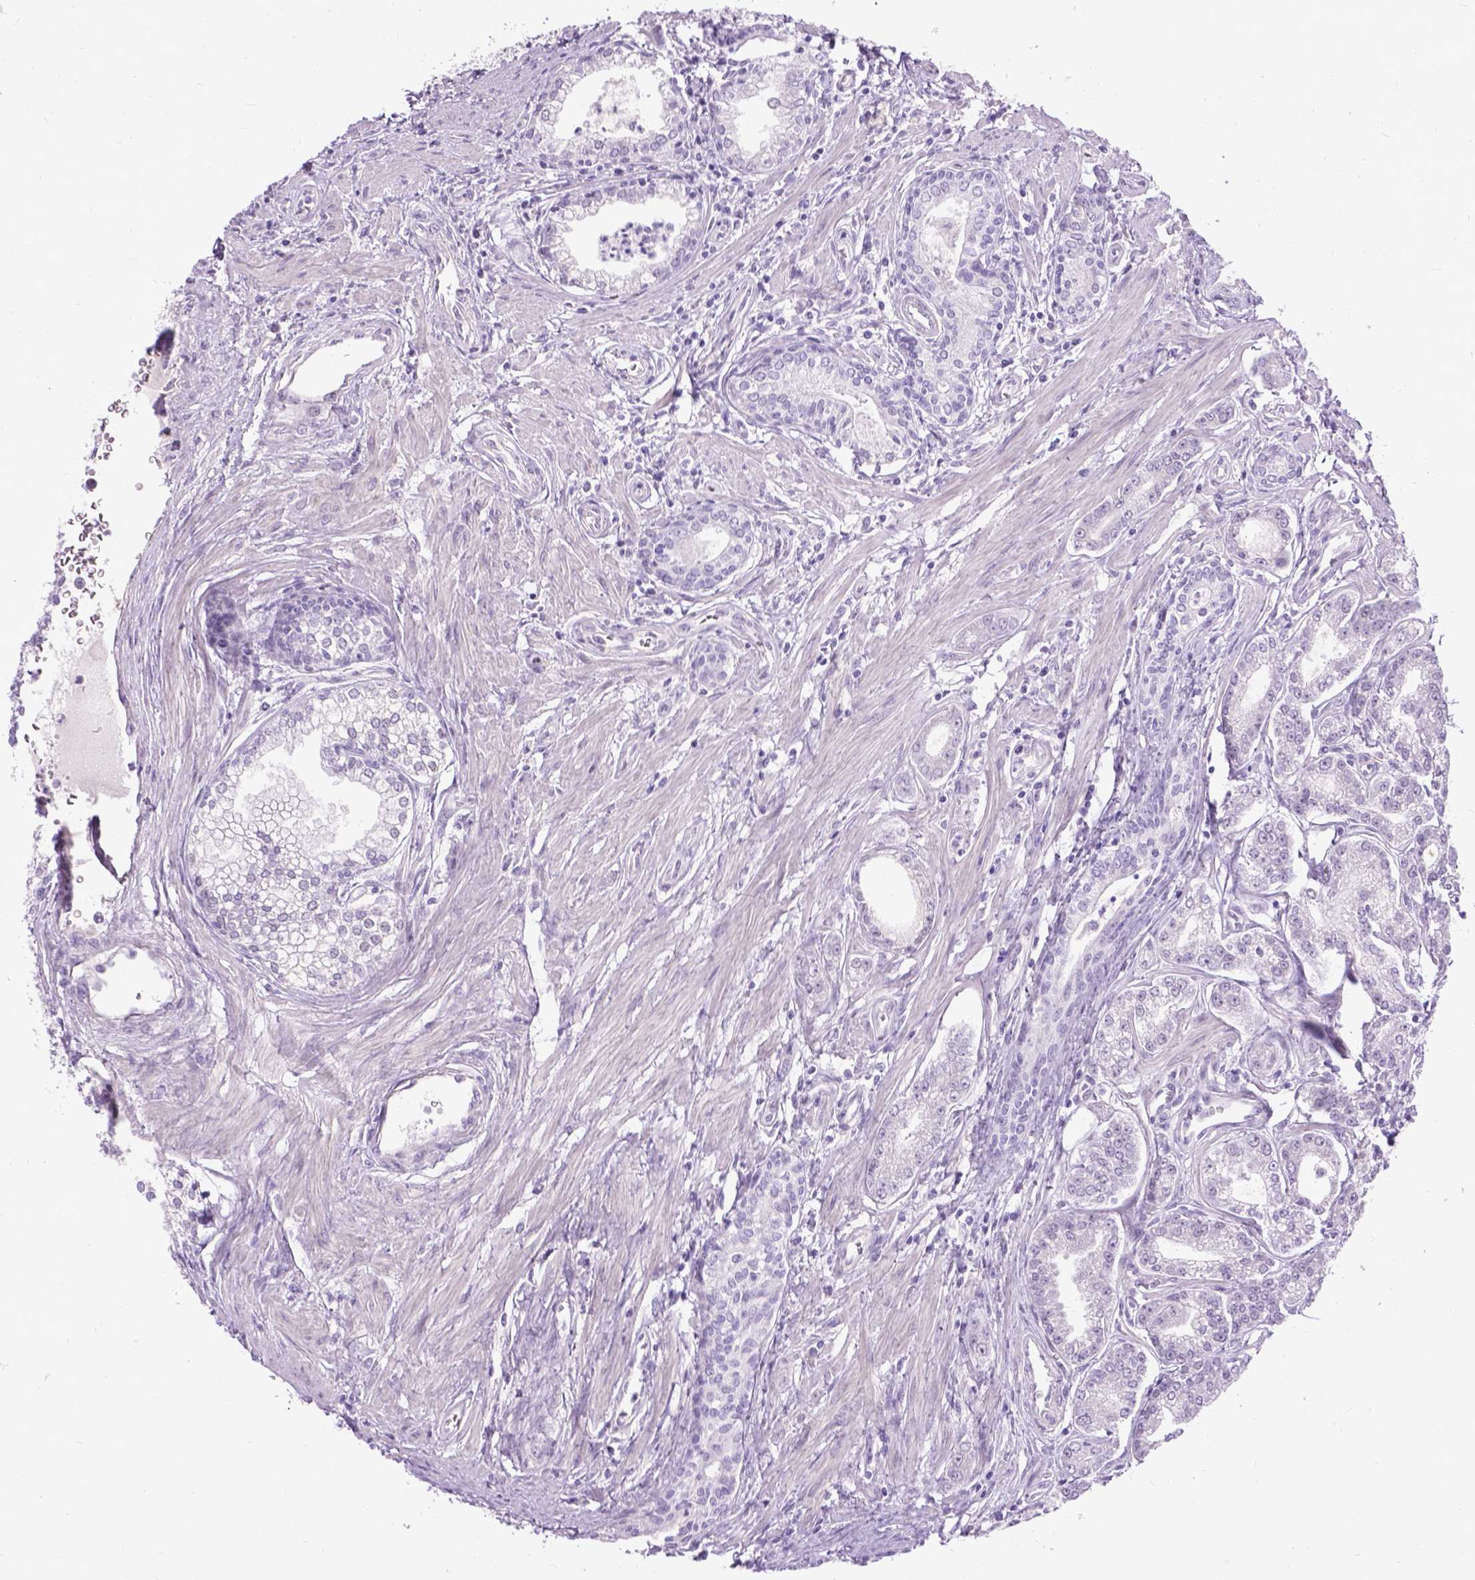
{"staining": {"intensity": "negative", "quantity": "none", "location": "none"}, "tissue": "prostate cancer", "cell_type": "Tumor cells", "image_type": "cancer", "snomed": [{"axis": "morphology", "description": "Adenocarcinoma, NOS"}, {"axis": "topography", "description": "Prostate"}], "caption": "The photomicrograph shows no significant expression in tumor cells of prostate adenocarcinoma.", "gene": "PROB1", "patient": {"sex": "male", "age": 71}}